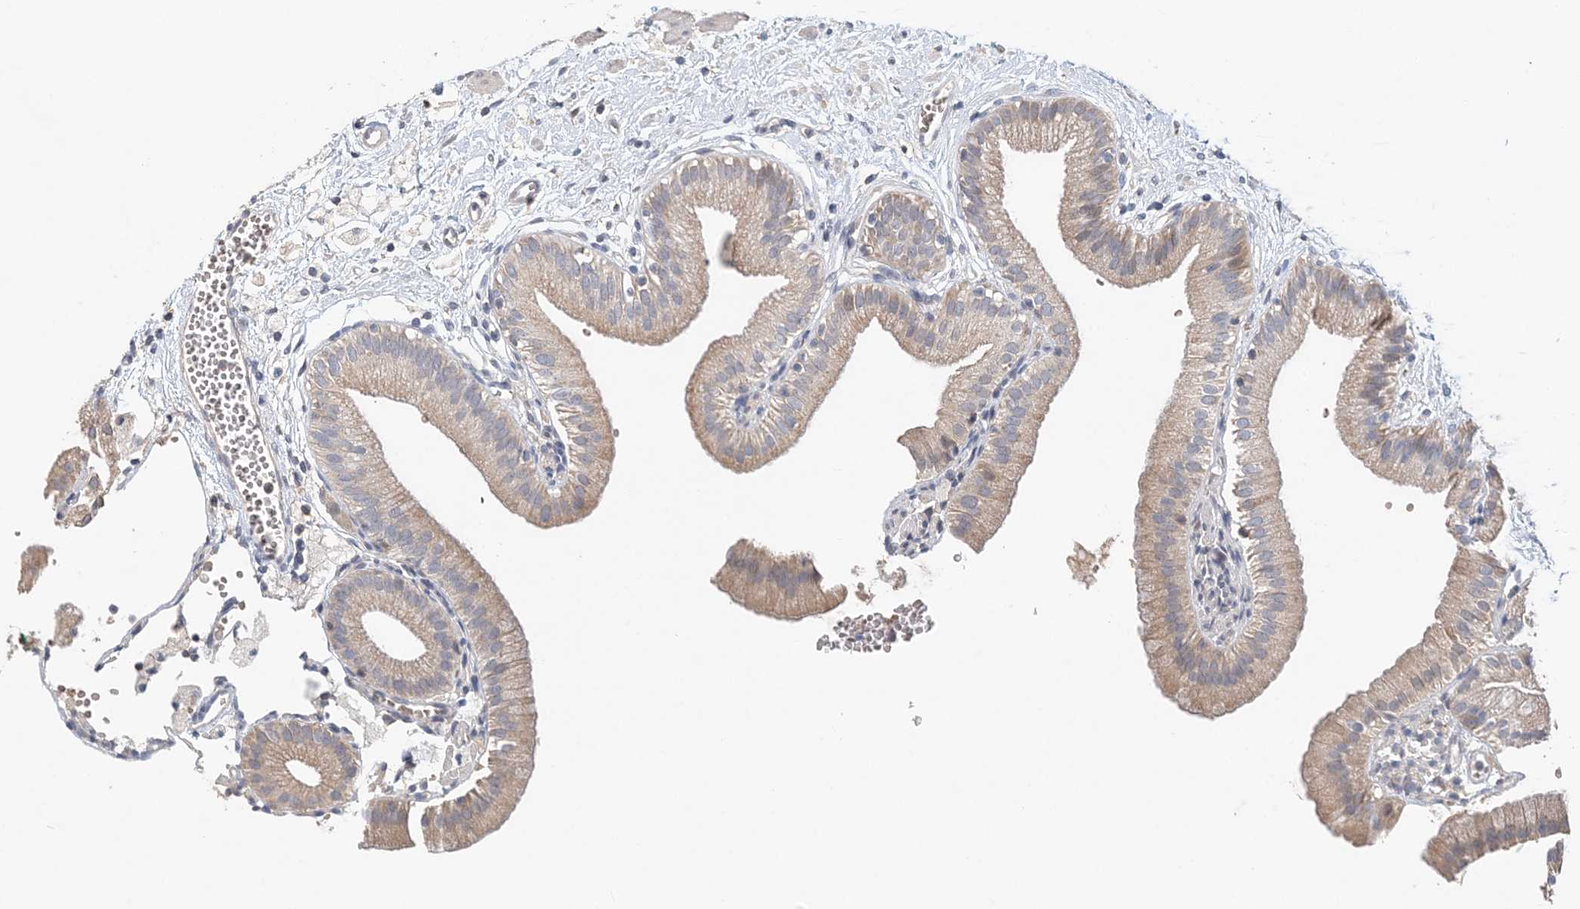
{"staining": {"intensity": "weak", "quantity": ">75%", "location": "cytoplasmic/membranous"}, "tissue": "gallbladder", "cell_type": "Glandular cells", "image_type": "normal", "snomed": [{"axis": "morphology", "description": "Normal tissue, NOS"}, {"axis": "topography", "description": "Gallbladder"}], "caption": "This image demonstrates immunohistochemistry staining of benign gallbladder, with low weak cytoplasmic/membranous expression in about >75% of glandular cells.", "gene": "SYCP3", "patient": {"sex": "male", "age": 55}}